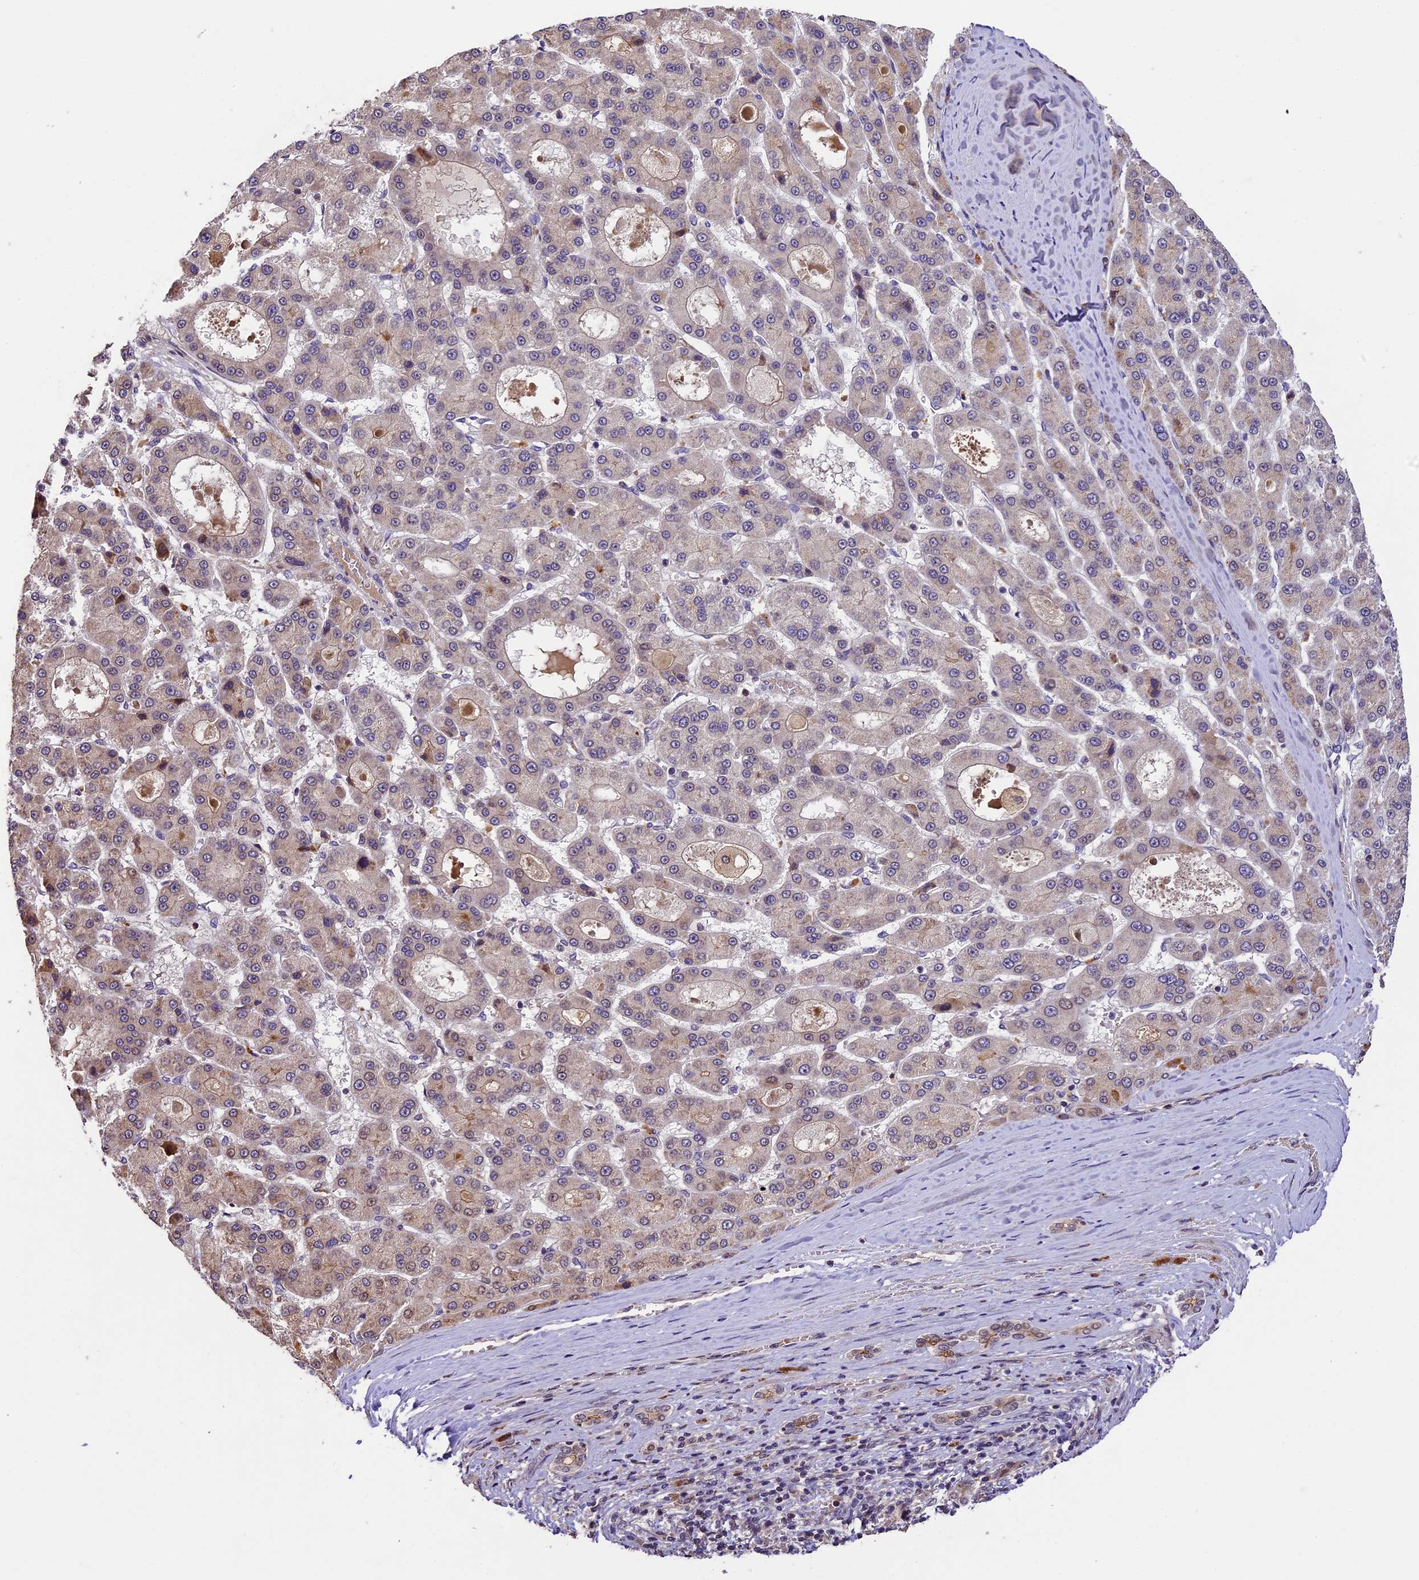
{"staining": {"intensity": "weak", "quantity": "<25%", "location": "cytoplasmic/membranous"}, "tissue": "liver cancer", "cell_type": "Tumor cells", "image_type": "cancer", "snomed": [{"axis": "morphology", "description": "Carcinoma, Hepatocellular, NOS"}, {"axis": "topography", "description": "Liver"}], "caption": "Tumor cells show no significant protein staining in liver cancer.", "gene": "DGKH", "patient": {"sex": "male", "age": 70}}